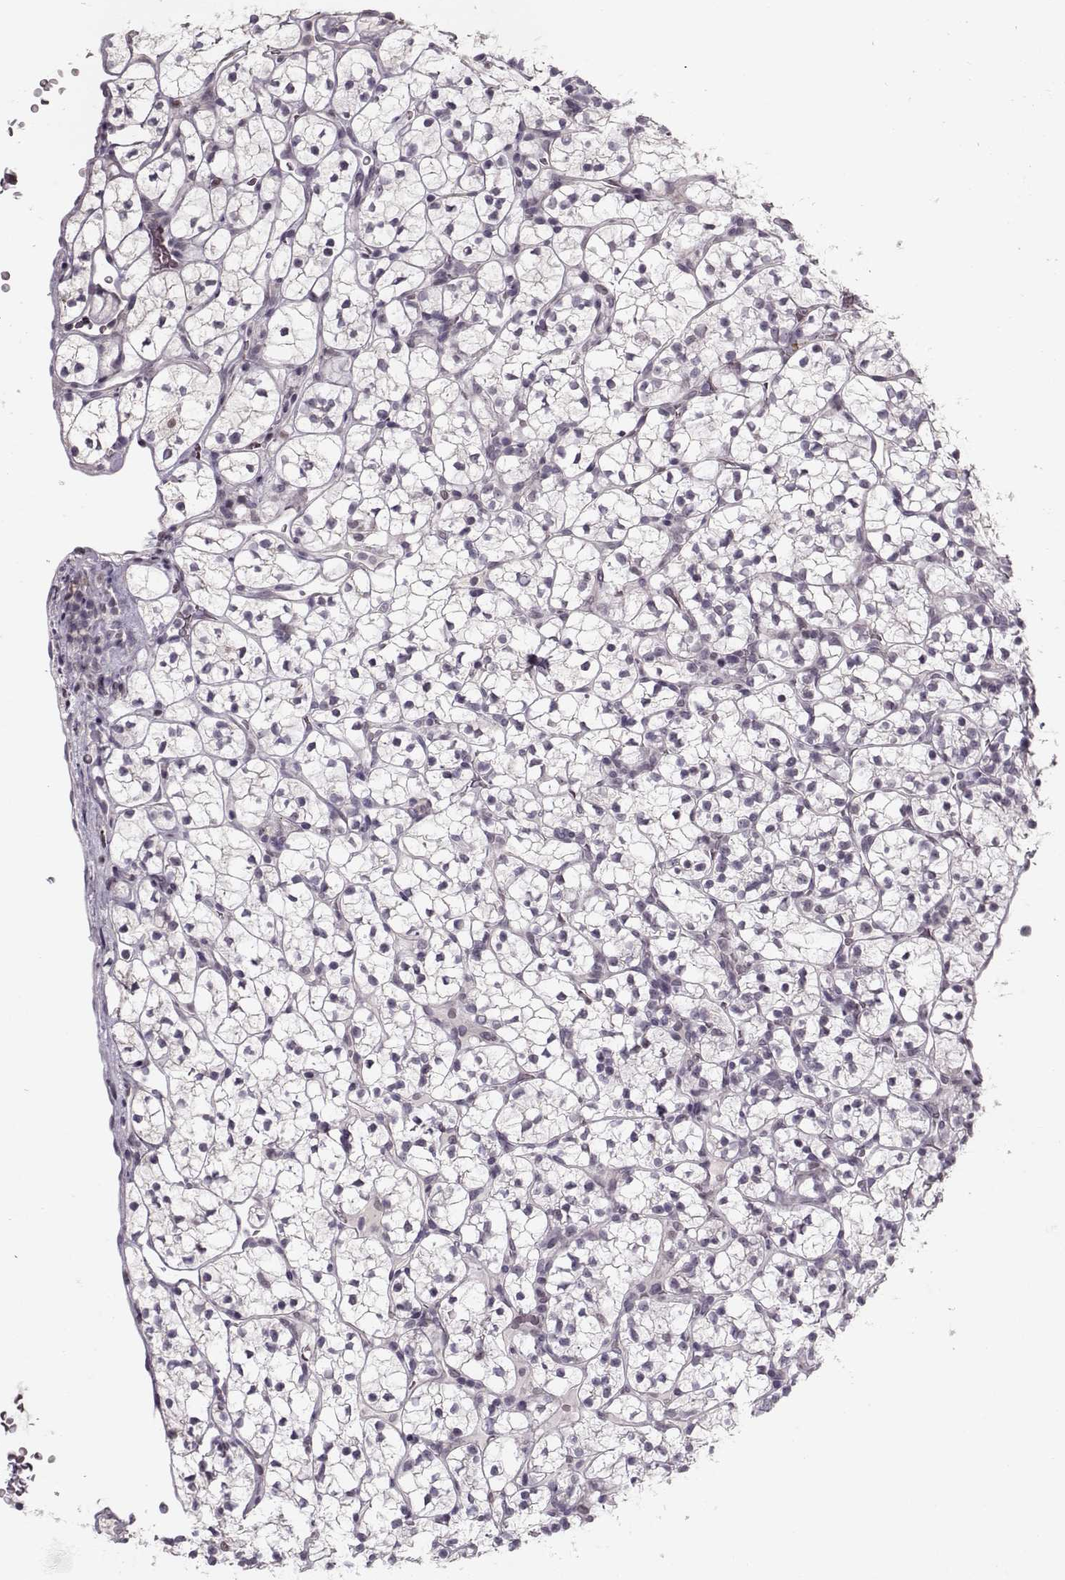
{"staining": {"intensity": "negative", "quantity": "none", "location": "none"}, "tissue": "renal cancer", "cell_type": "Tumor cells", "image_type": "cancer", "snomed": [{"axis": "morphology", "description": "Adenocarcinoma, NOS"}, {"axis": "topography", "description": "Kidney"}], "caption": "Adenocarcinoma (renal) was stained to show a protein in brown. There is no significant expression in tumor cells.", "gene": "DNAI3", "patient": {"sex": "female", "age": 89}}